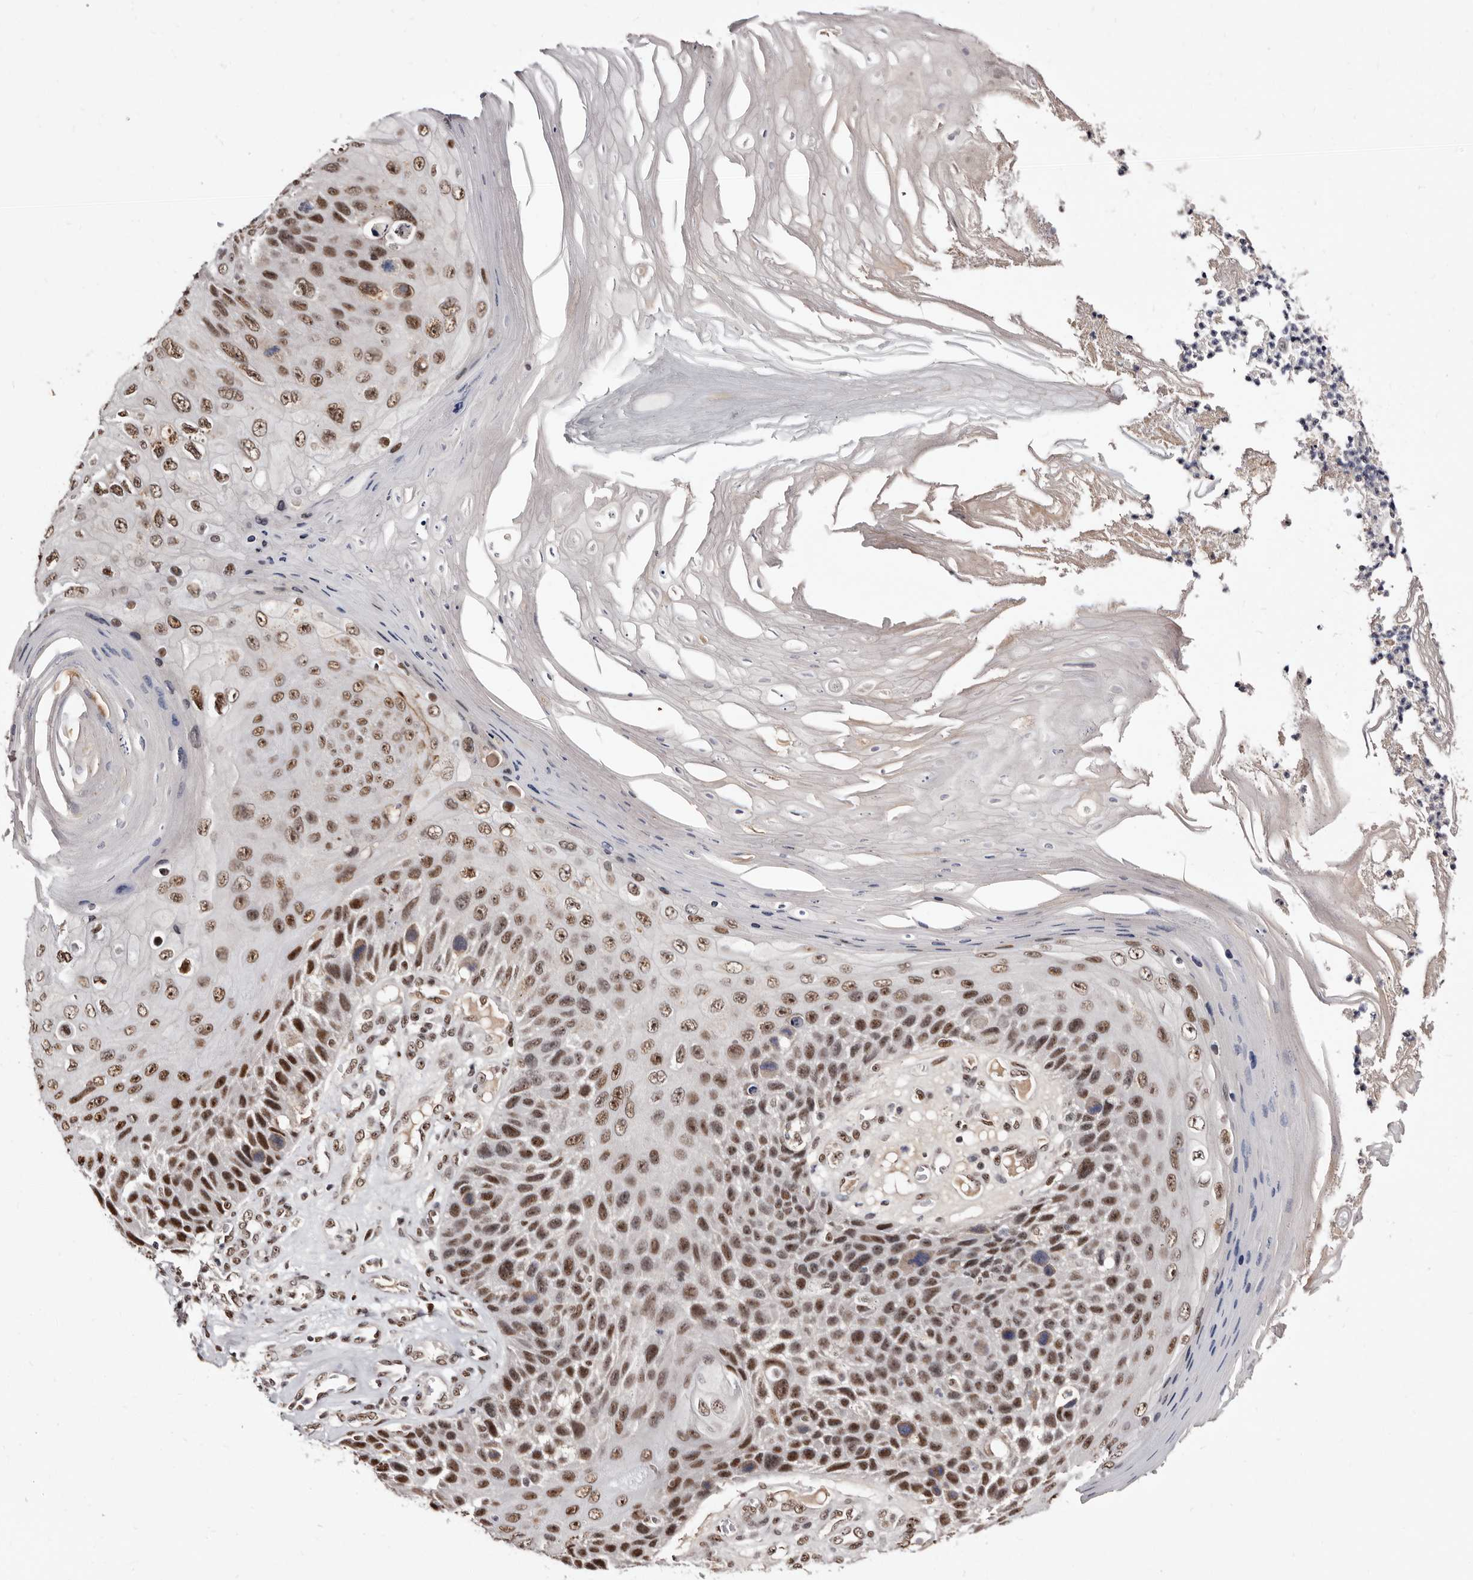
{"staining": {"intensity": "moderate", "quantity": ">75%", "location": "nuclear"}, "tissue": "skin cancer", "cell_type": "Tumor cells", "image_type": "cancer", "snomed": [{"axis": "morphology", "description": "Squamous cell carcinoma, NOS"}, {"axis": "topography", "description": "Skin"}], "caption": "Skin cancer stained with DAB IHC displays medium levels of moderate nuclear positivity in about >75% of tumor cells. Using DAB (brown) and hematoxylin (blue) stains, captured at high magnification using brightfield microscopy.", "gene": "ANAPC11", "patient": {"sex": "female", "age": 88}}